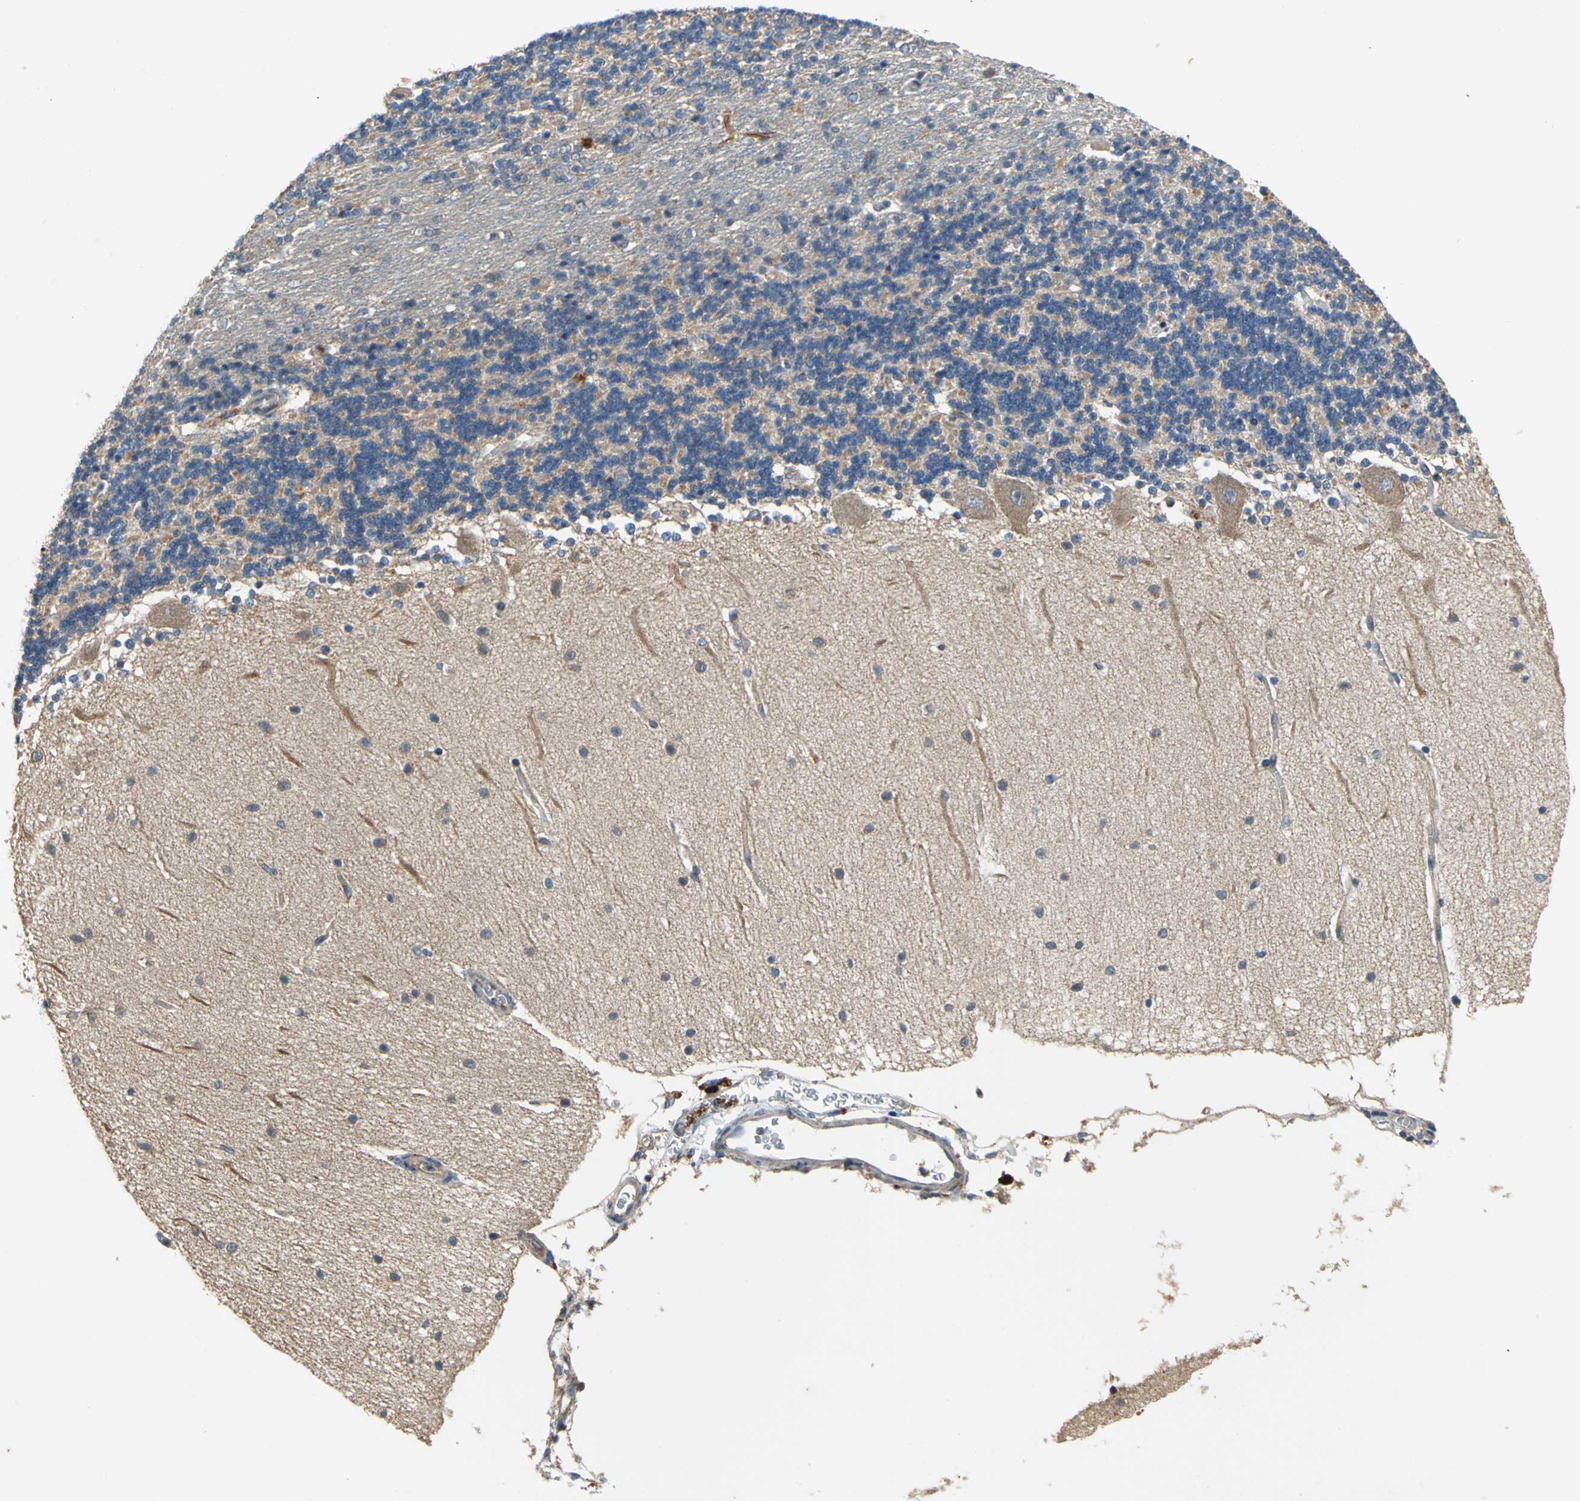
{"staining": {"intensity": "moderate", "quantity": "25%-75%", "location": "cytoplasmic/membranous"}, "tissue": "cerebellum", "cell_type": "Cells in granular layer", "image_type": "normal", "snomed": [{"axis": "morphology", "description": "Normal tissue, NOS"}, {"axis": "topography", "description": "Cerebellum"}], "caption": "An IHC histopathology image of unremarkable tissue is shown. Protein staining in brown highlights moderate cytoplasmic/membranous positivity in cerebellum within cells in granular layer. The protein of interest is stained brown, and the nuclei are stained in blue (DAB (3,3'-diaminobenzidine) IHC with brightfield microscopy, high magnification).", "gene": "EMCN", "patient": {"sex": "female", "age": 54}}